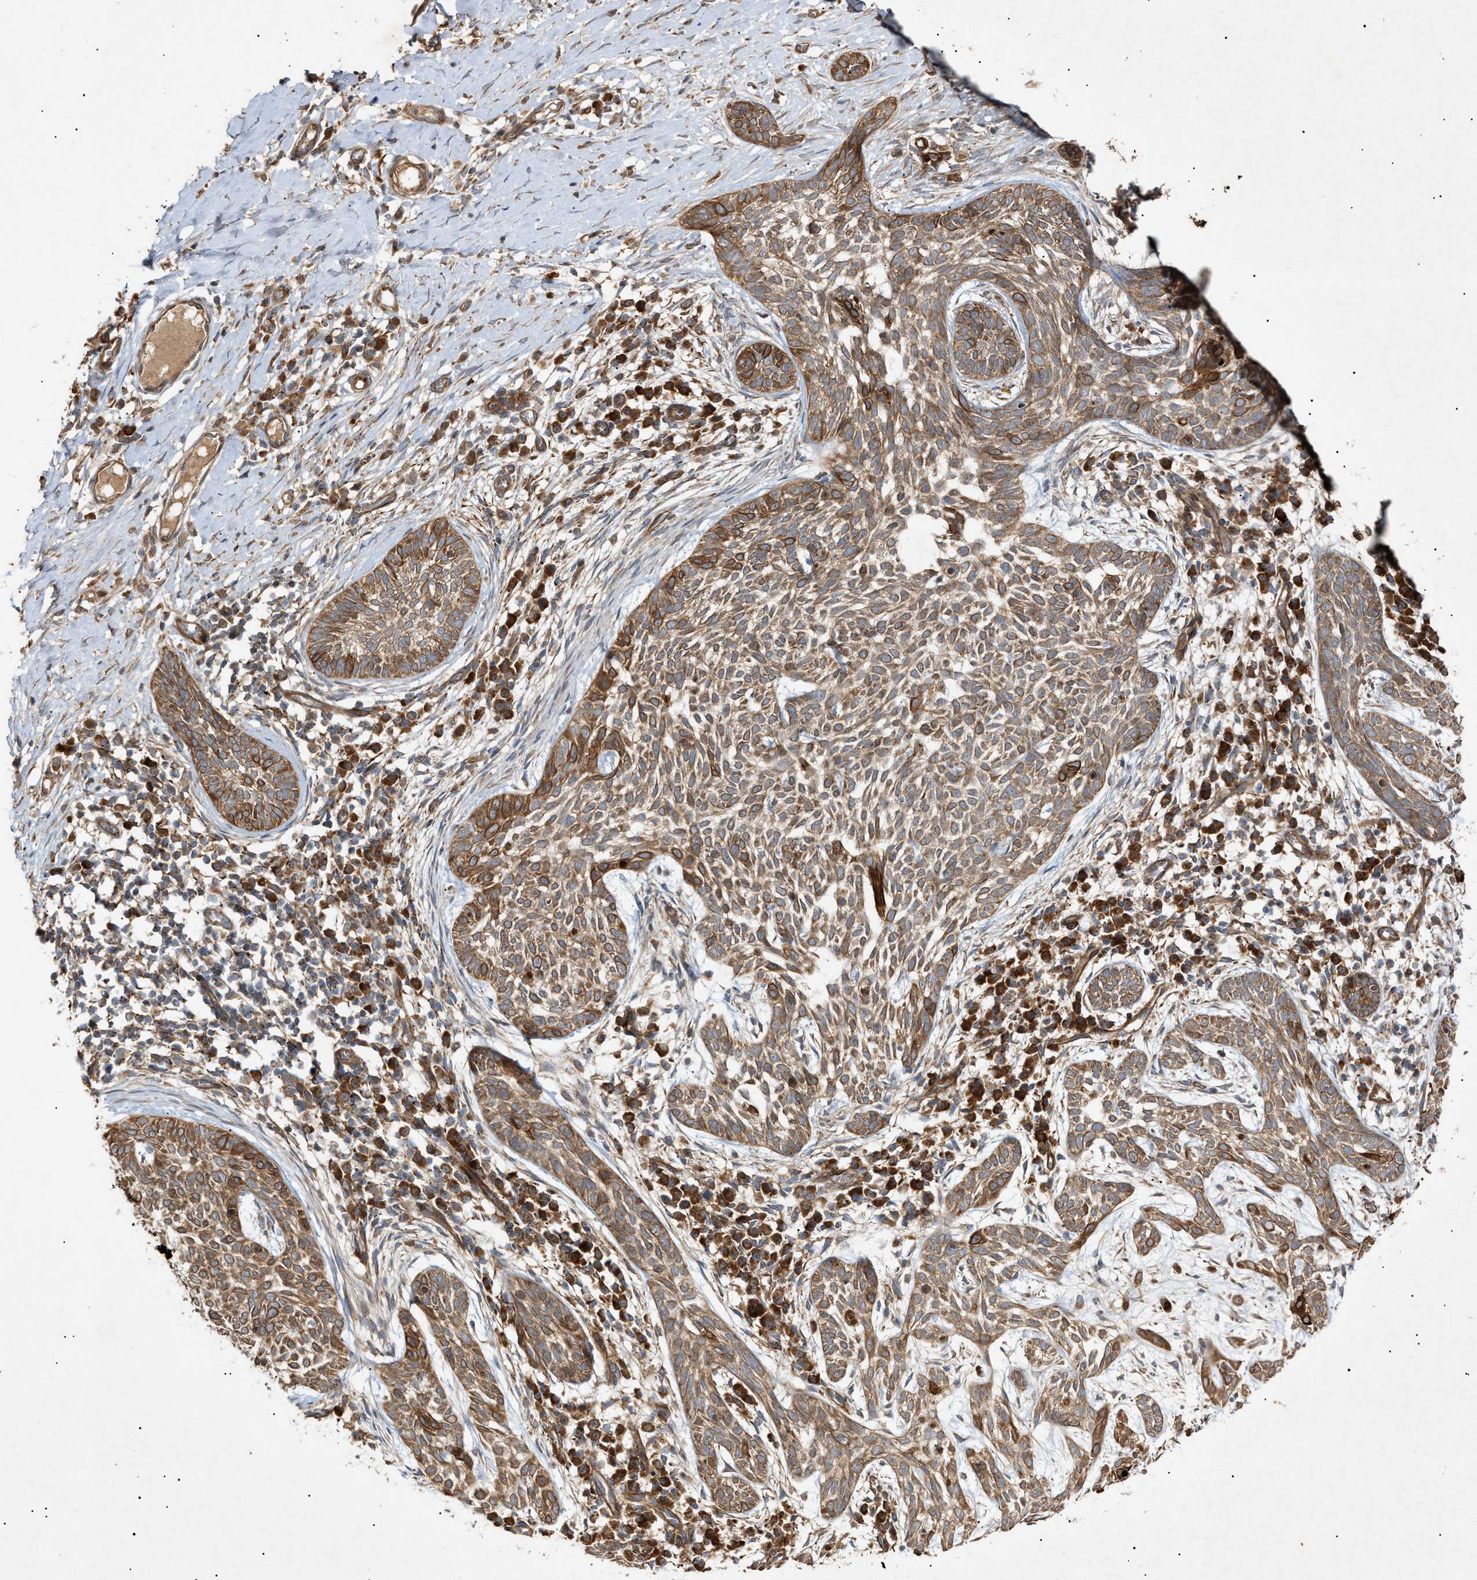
{"staining": {"intensity": "moderate", "quantity": ">75%", "location": "cytoplasmic/membranous"}, "tissue": "skin cancer", "cell_type": "Tumor cells", "image_type": "cancer", "snomed": [{"axis": "morphology", "description": "Basal cell carcinoma"}, {"axis": "topography", "description": "Skin"}], "caption": "Human skin cancer (basal cell carcinoma) stained with a protein marker shows moderate staining in tumor cells.", "gene": "MTCH1", "patient": {"sex": "female", "age": 59}}